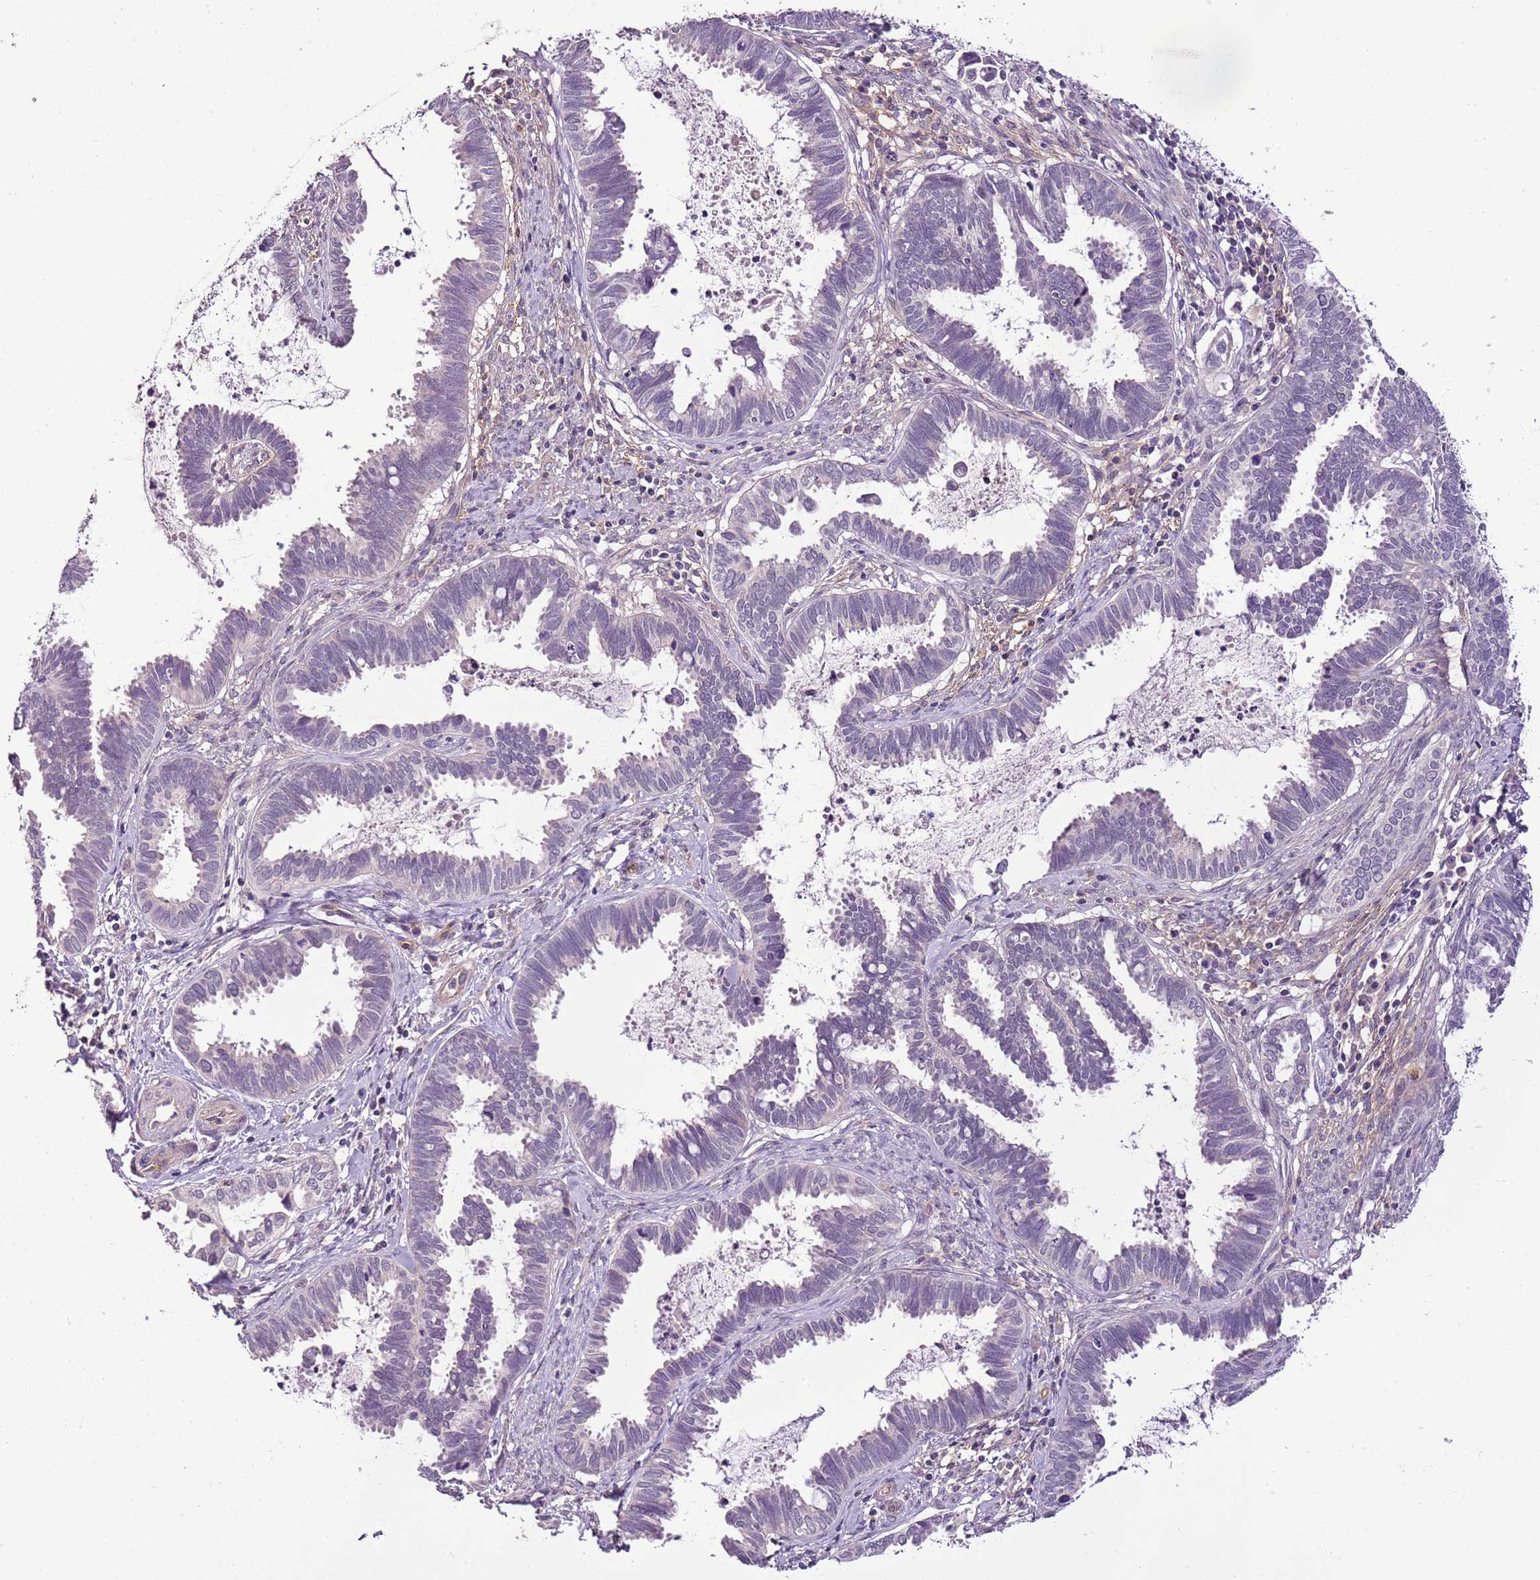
{"staining": {"intensity": "negative", "quantity": "none", "location": "none"}, "tissue": "cervical cancer", "cell_type": "Tumor cells", "image_type": "cancer", "snomed": [{"axis": "morphology", "description": "Adenocarcinoma, NOS"}, {"axis": "topography", "description": "Cervix"}], "caption": "High magnification brightfield microscopy of cervical cancer stained with DAB (3,3'-diaminobenzidine) (brown) and counterstained with hematoxylin (blue): tumor cells show no significant positivity.", "gene": "CMKLR1", "patient": {"sex": "female", "age": 37}}